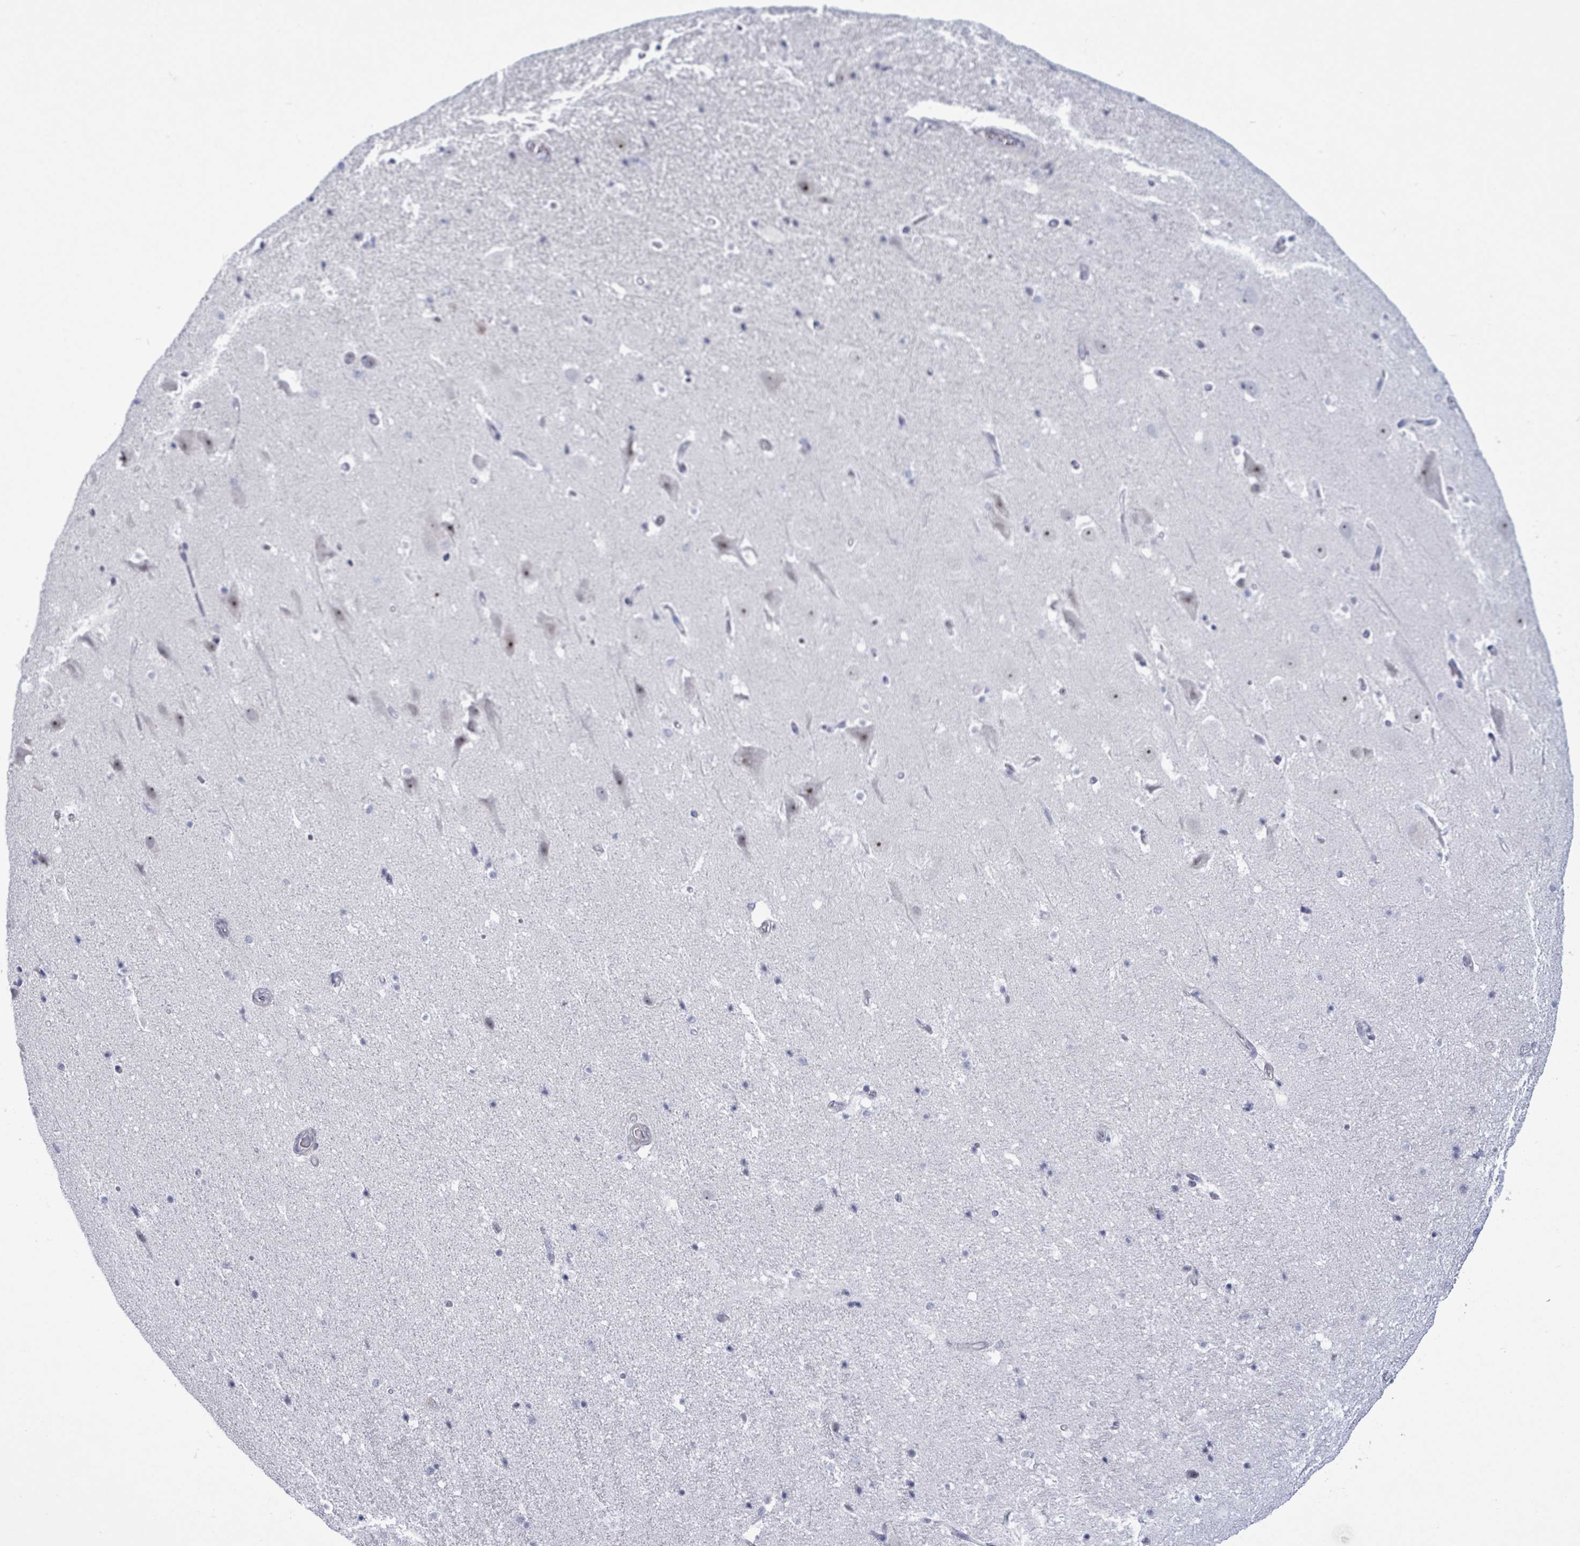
{"staining": {"intensity": "negative", "quantity": "none", "location": "none"}, "tissue": "hippocampus", "cell_type": "Glial cells", "image_type": "normal", "snomed": [{"axis": "morphology", "description": "Normal tissue, NOS"}, {"axis": "topography", "description": "Hippocampus"}], "caption": "Micrograph shows no protein staining in glial cells of benign hippocampus. The staining is performed using DAB brown chromogen with nuclei counter-stained in using hematoxylin.", "gene": "ZNF771", "patient": {"sex": "male", "age": 37}}